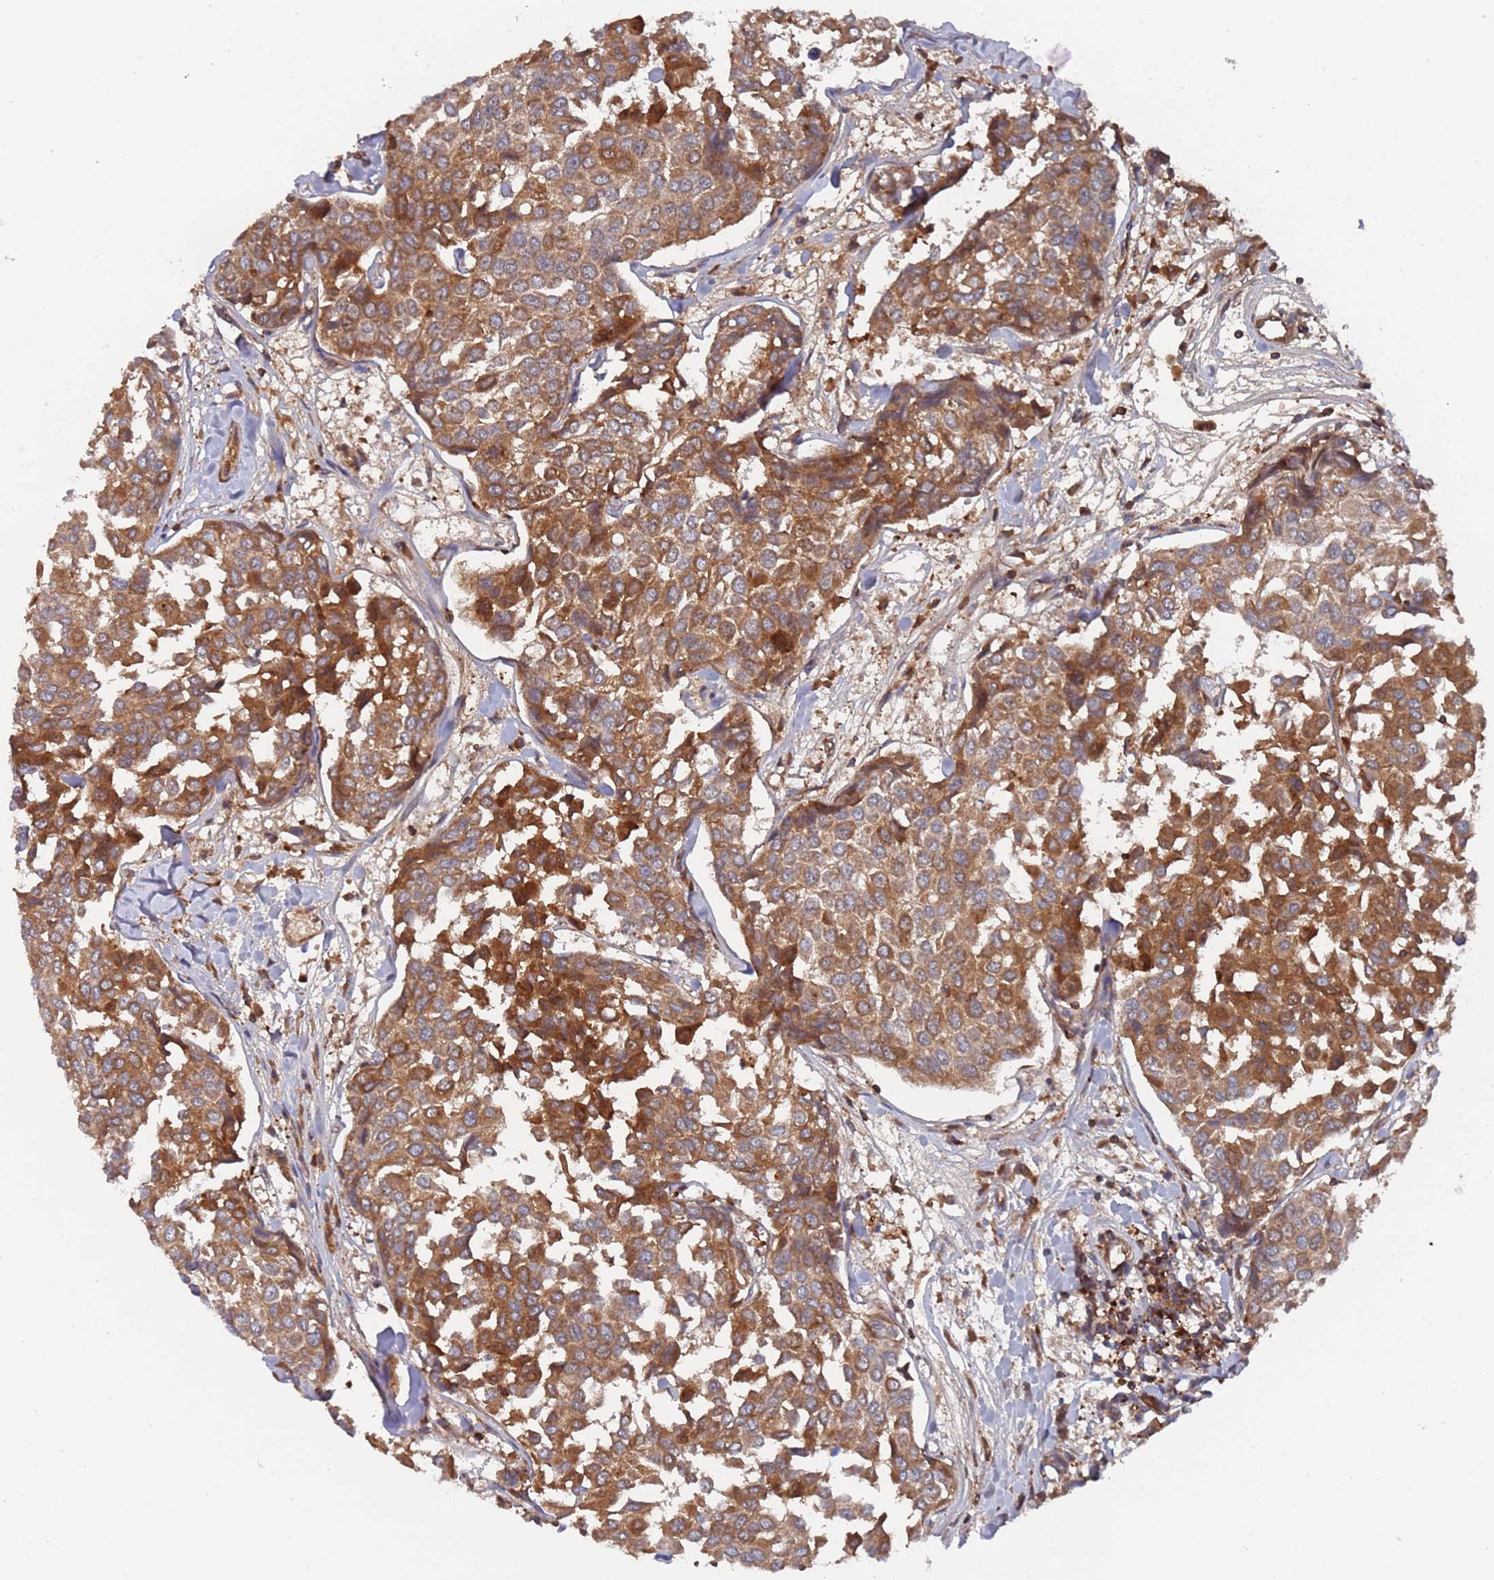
{"staining": {"intensity": "strong", "quantity": ">75%", "location": "cytoplasmic/membranous"}, "tissue": "breast cancer", "cell_type": "Tumor cells", "image_type": "cancer", "snomed": [{"axis": "morphology", "description": "Duct carcinoma"}, {"axis": "topography", "description": "Breast"}], "caption": "Breast cancer (intraductal carcinoma) stained with a protein marker reveals strong staining in tumor cells.", "gene": "DDX60", "patient": {"sex": "female", "age": 55}}